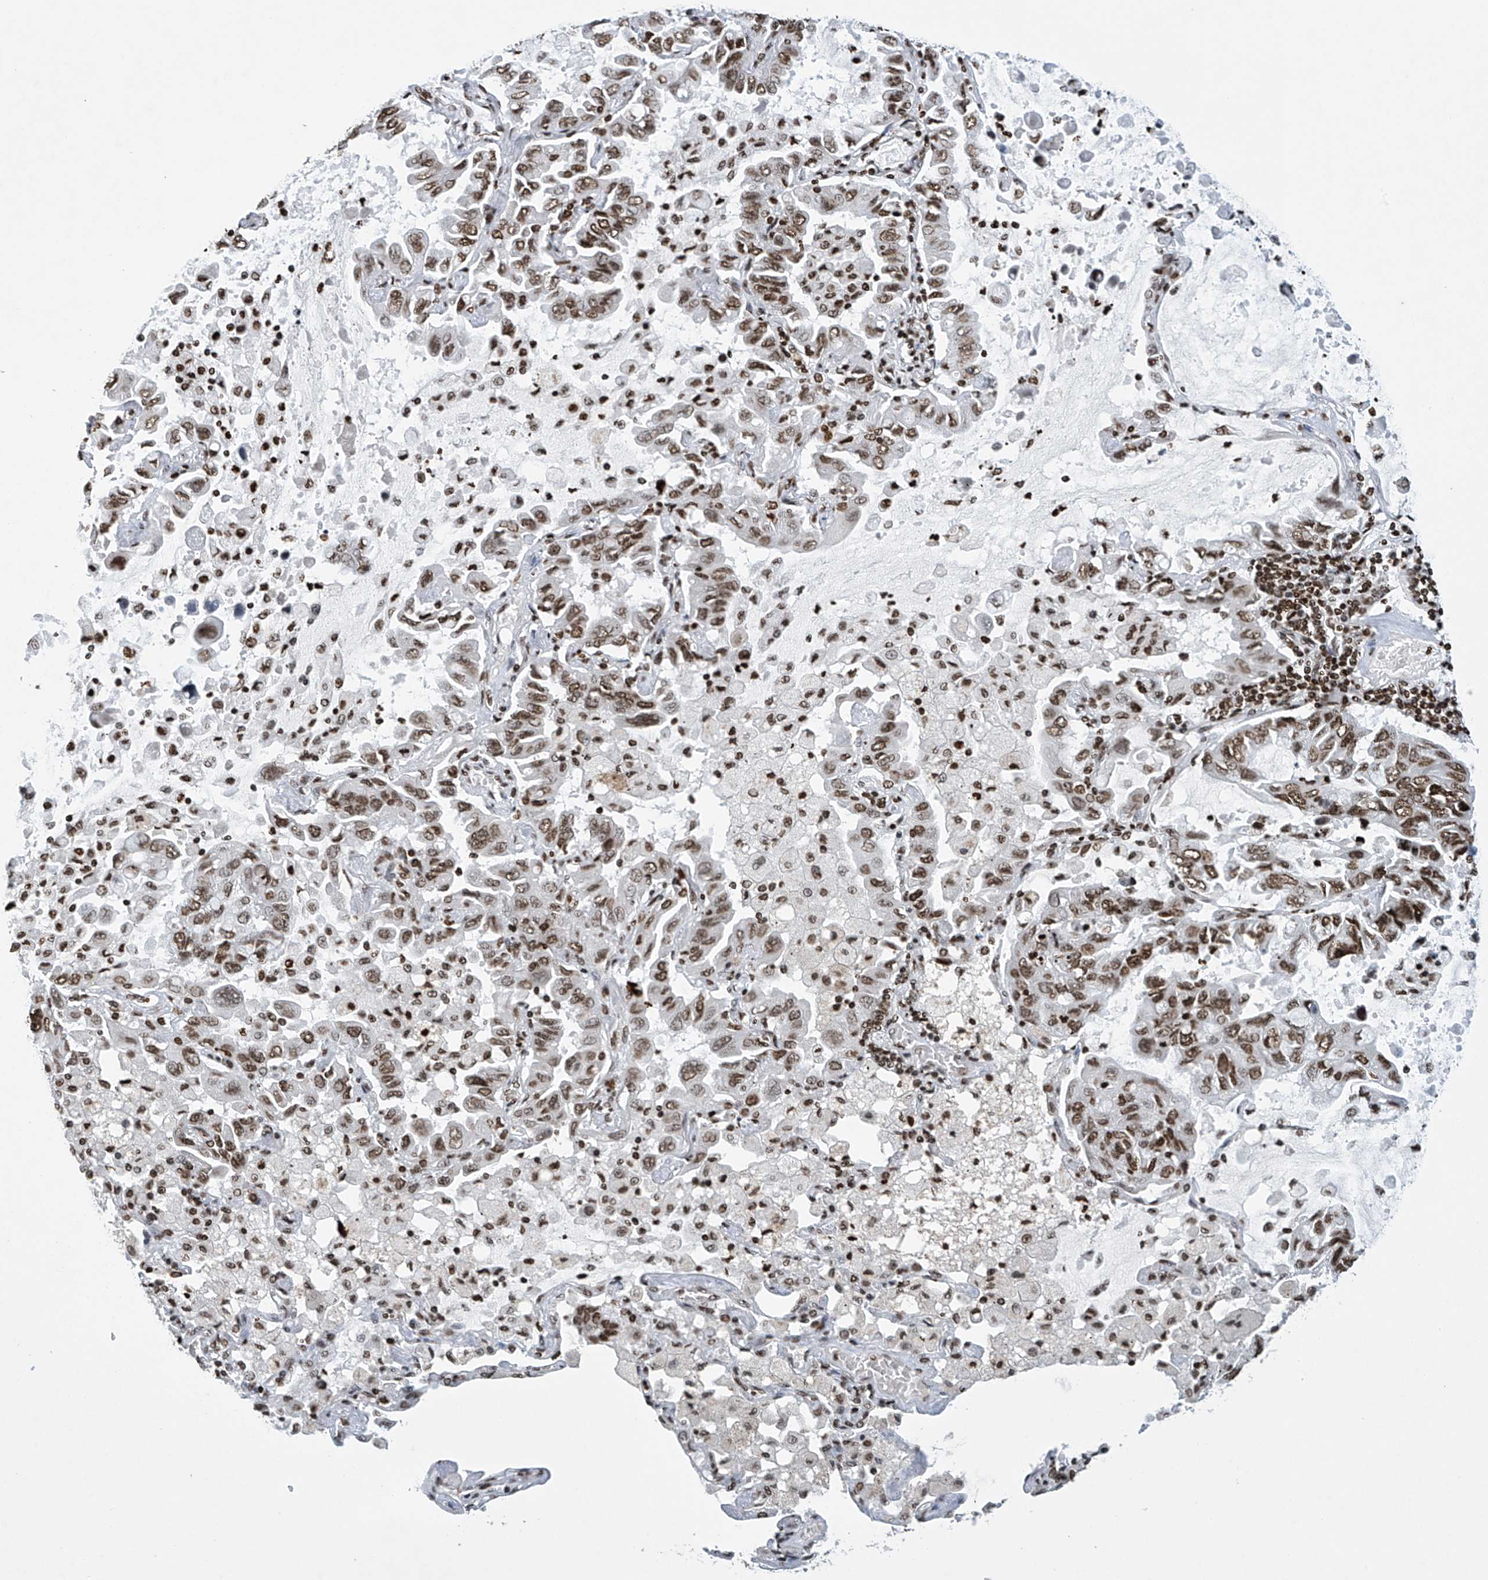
{"staining": {"intensity": "strong", "quantity": ">75%", "location": "nuclear"}, "tissue": "lung cancer", "cell_type": "Tumor cells", "image_type": "cancer", "snomed": [{"axis": "morphology", "description": "Adenocarcinoma, NOS"}, {"axis": "topography", "description": "Lung"}], "caption": "Lung adenocarcinoma stained for a protein shows strong nuclear positivity in tumor cells.", "gene": "H4C16", "patient": {"sex": "male", "age": 64}}